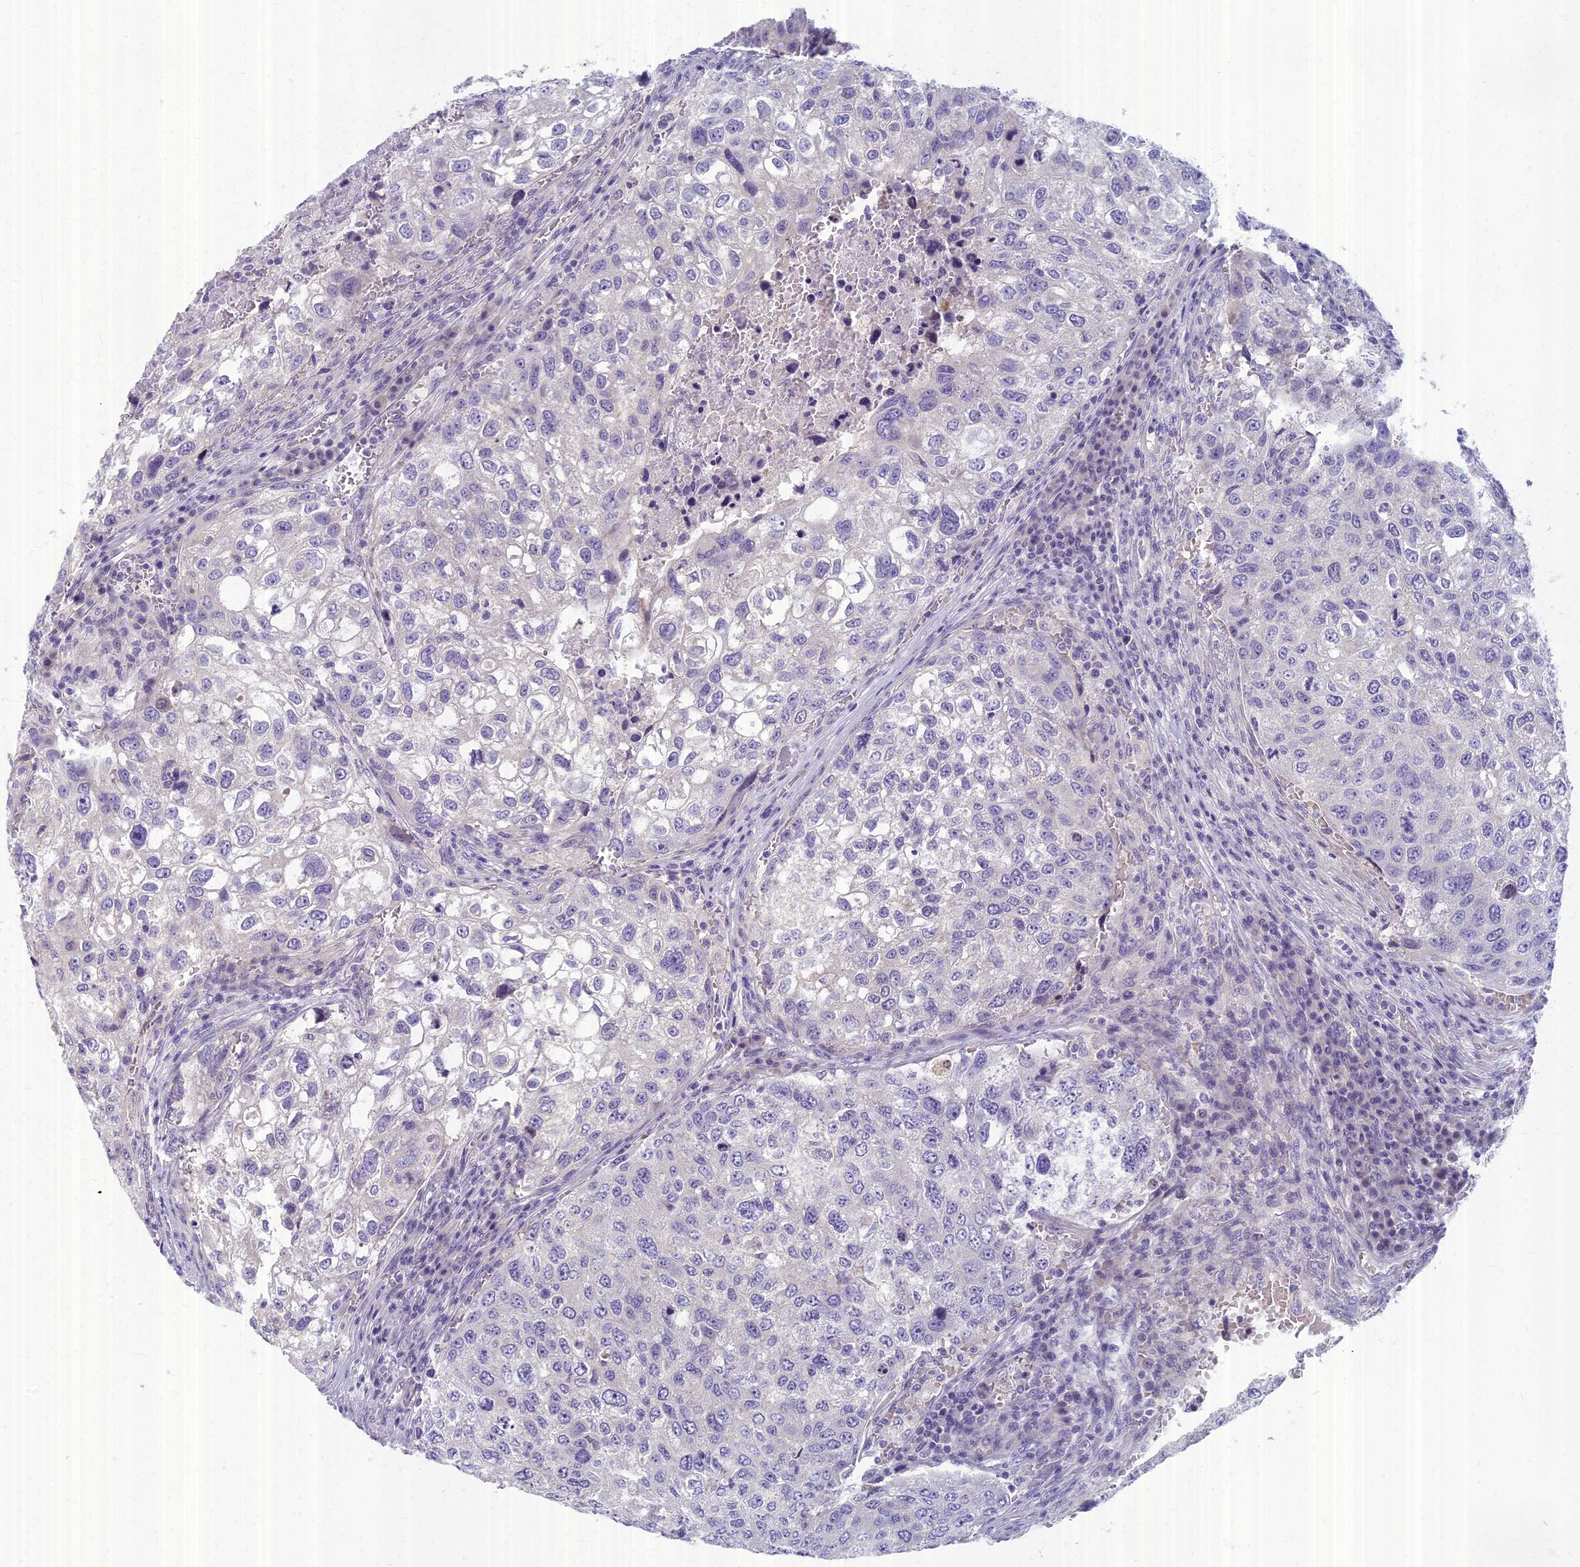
{"staining": {"intensity": "negative", "quantity": "none", "location": "none"}, "tissue": "urothelial cancer", "cell_type": "Tumor cells", "image_type": "cancer", "snomed": [{"axis": "morphology", "description": "Urothelial carcinoma, High grade"}, {"axis": "topography", "description": "Lymph node"}, {"axis": "topography", "description": "Urinary bladder"}], "caption": "This photomicrograph is of urothelial cancer stained with immunohistochemistry (IHC) to label a protein in brown with the nuclei are counter-stained blue. There is no expression in tumor cells.", "gene": "AP4E1", "patient": {"sex": "male", "age": 51}}